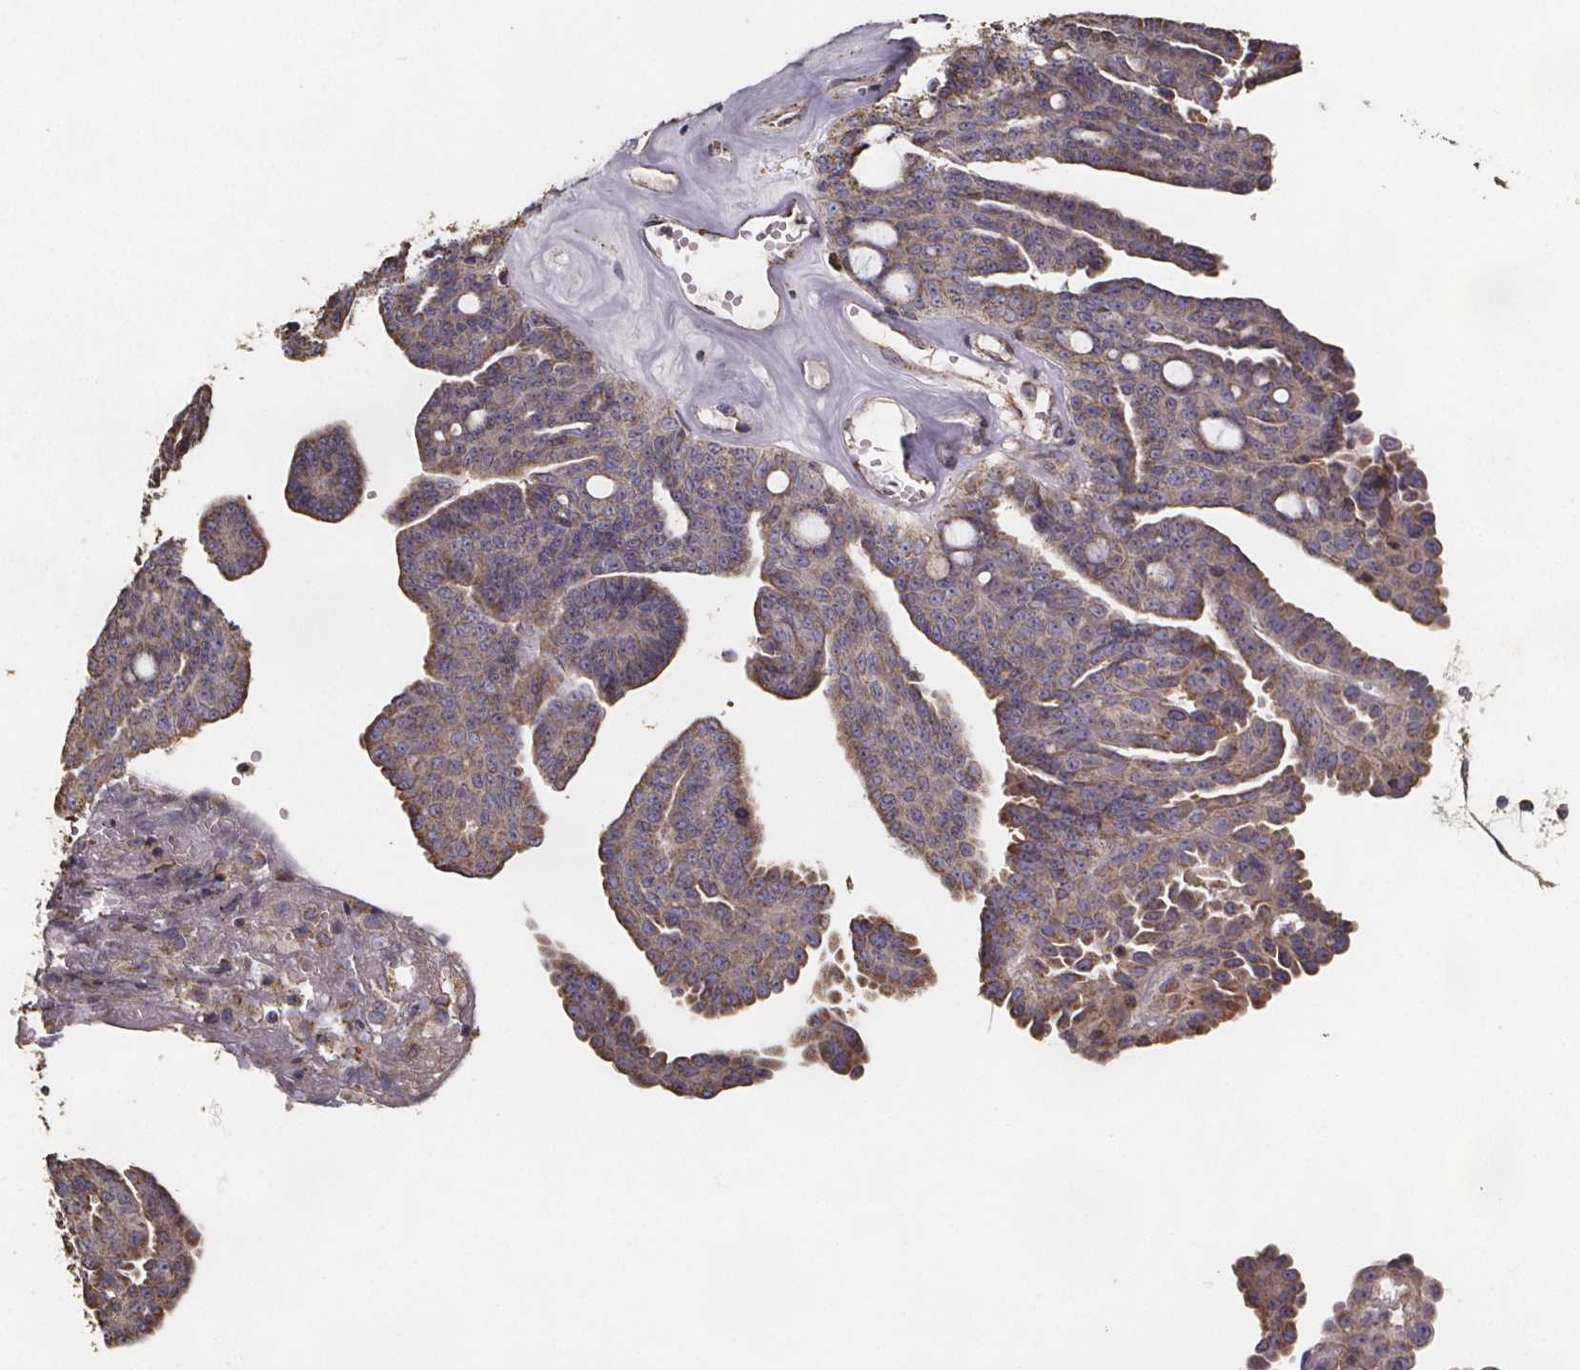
{"staining": {"intensity": "moderate", "quantity": ">75%", "location": "cytoplasmic/membranous"}, "tissue": "ovarian cancer", "cell_type": "Tumor cells", "image_type": "cancer", "snomed": [{"axis": "morphology", "description": "Cystadenocarcinoma, serous, NOS"}, {"axis": "topography", "description": "Ovary"}], "caption": "Ovarian cancer (serous cystadenocarcinoma) tissue reveals moderate cytoplasmic/membranous staining in approximately >75% of tumor cells", "gene": "SLC35D2", "patient": {"sex": "female", "age": 71}}